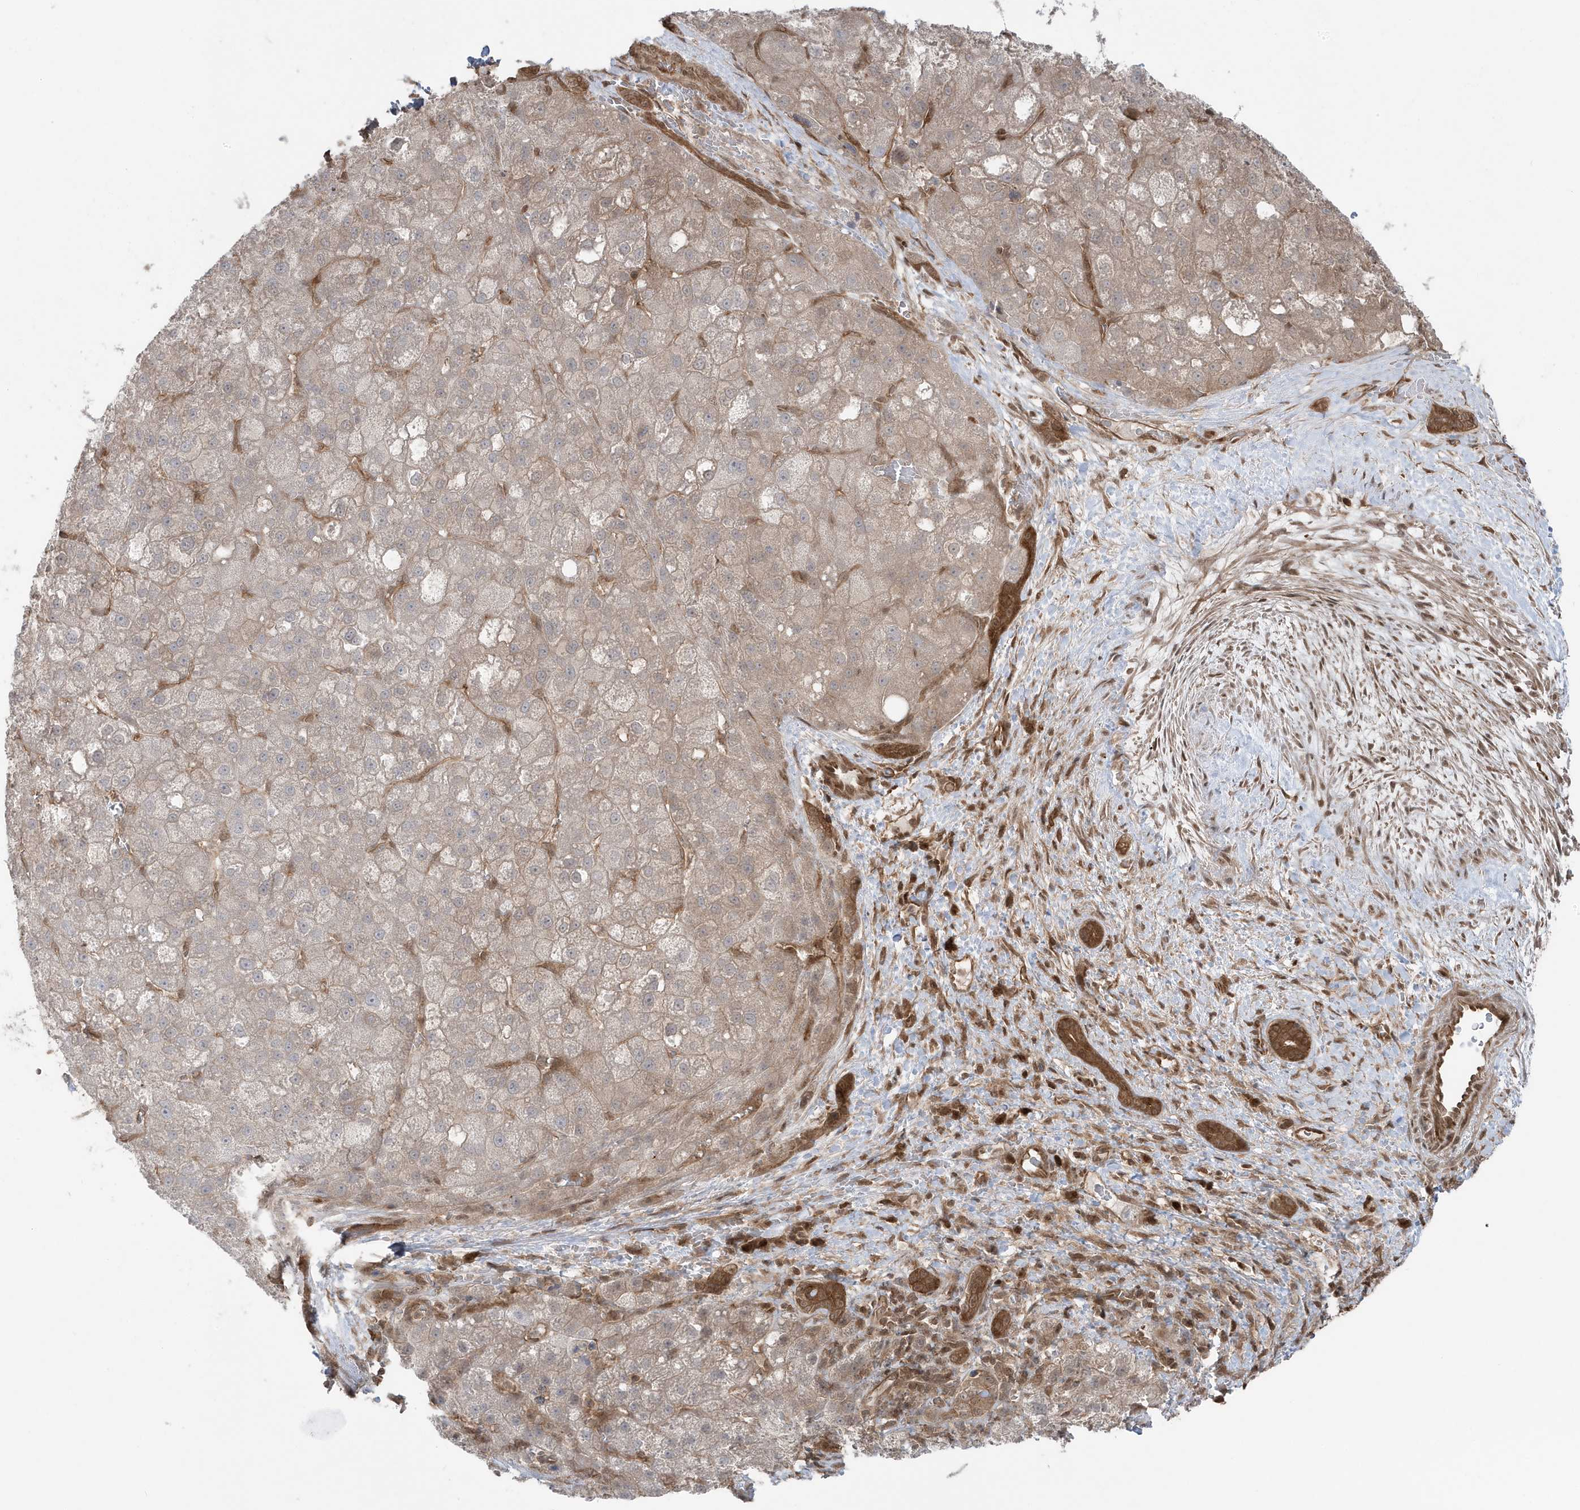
{"staining": {"intensity": "weak", "quantity": "<25%", "location": "cytoplasmic/membranous"}, "tissue": "liver cancer", "cell_type": "Tumor cells", "image_type": "cancer", "snomed": [{"axis": "morphology", "description": "Carcinoma, Hepatocellular, NOS"}, {"axis": "topography", "description": "Liver"}], "caption": "The histopathology image displays no significant expression in tumor cells of liver cancer (hepatocellular carcinoma).", "gene": "MAPK1IP1L", "patient": {"sex": "male", "age": 57}}